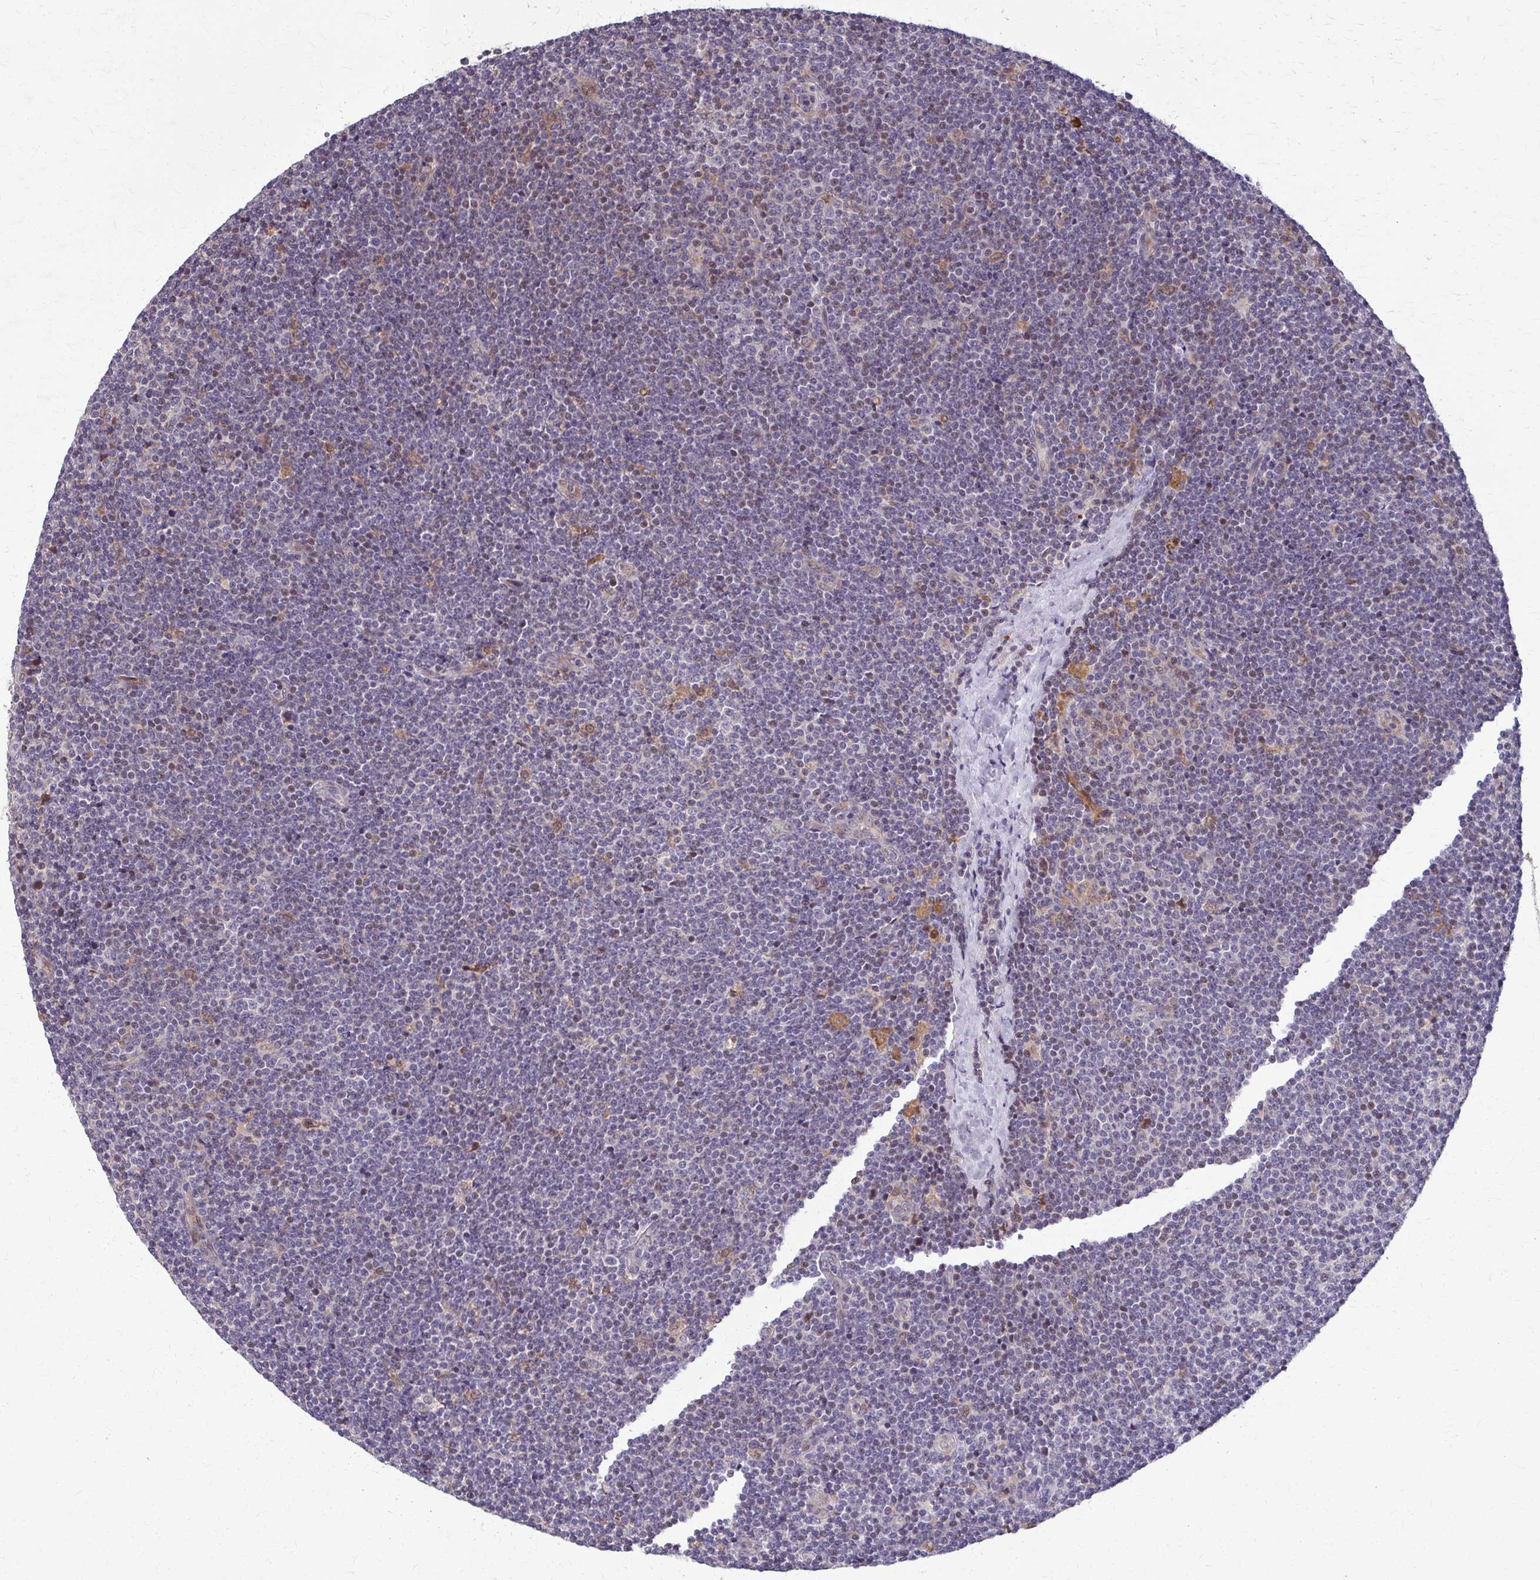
{"staining": {"intensity": "moderate", "quantity": "<25%", "location": "nuclear"}, "tissue": "lymphoma", "cell_type": "Tumor cells", "image_type": "cancer", "snomed": [{"axis": "morphology", "description": "Malignant lymphoma, non-Hodgkin's type, Low grade"}, {"axis": "topography", "description": "Lymph node"}], "caption": "Moderate nuclear staining is present in approximately <25% of tumor cells in lymphoma. Using DAB (3,3'-diaminobenzidine) (brown) and hematoxylin (blue) stains, captured at high magnification using brightfield microscopy.", "gene": "ZNF34", "patient": {"sex": "male", "age": 48}}